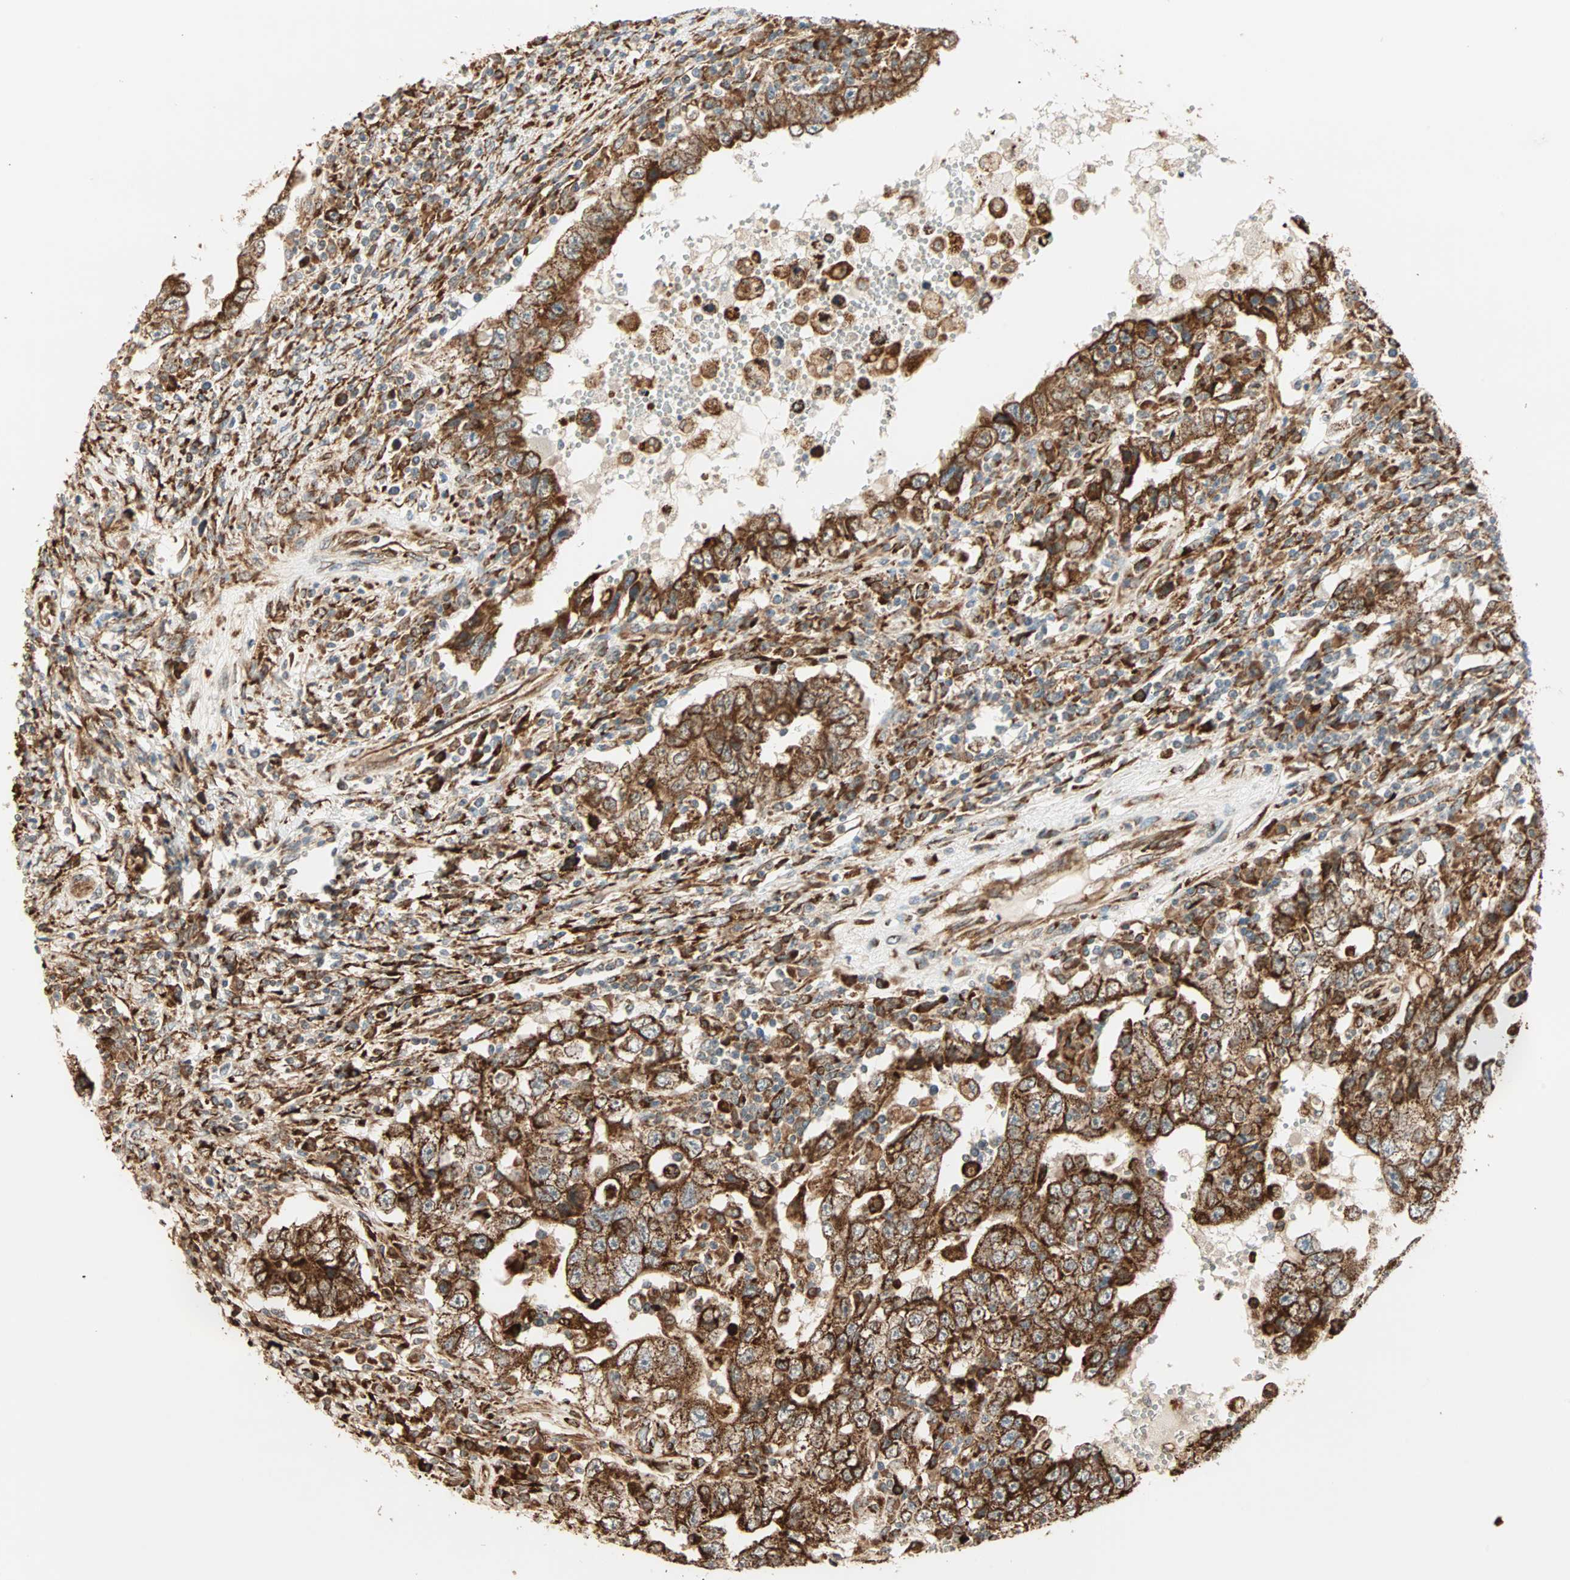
{"staining": {"intensity": "strong", "quantity": ">75%", "location": "cytoplasmic/membranous"}, "tissue": "testis cancer", "cell_type": "Tumor cells", "image_type": "cancer", "snomed": [{"axis": "morphology", "description": "Carcinoma, Embryonal, NOS"}, {"axis": "topography", "description": "Testis"}], "caption": "Immunohistochemical staining of testis embryonal carcinoma exhibits high levels of strong cytoplasmic/membranous protein staining in about >75% of tumor cells.", "gene": "P4HA1", "patient": {"sex": "male", "age": 26}}